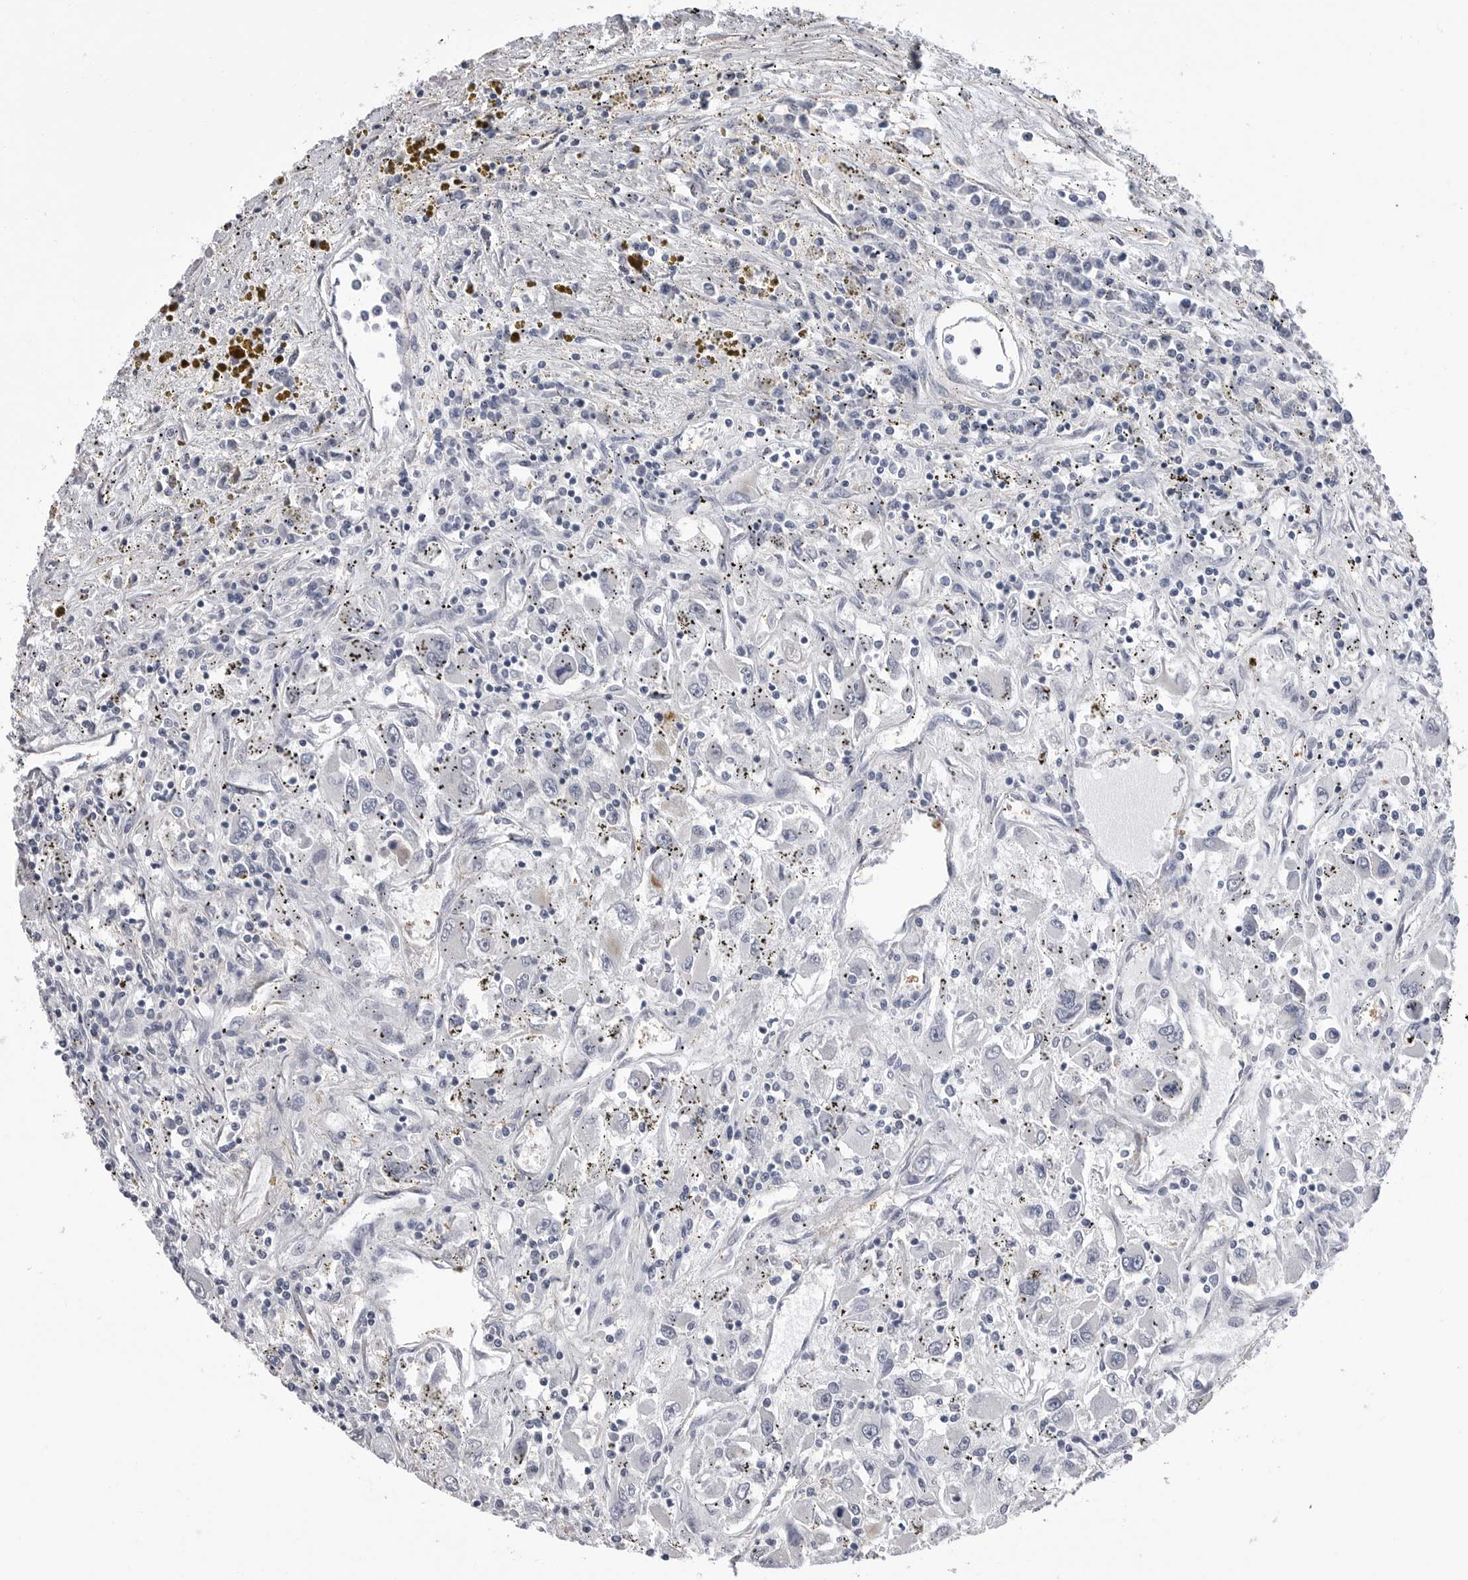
{"staining": {"intensity": "negative", "quantity": "none", "location": "none"}, "tissue": "renal cancer", "cell_type": "Tumor cells", "image_type": "cancer", "snomed": [{"axis": "morphology", "description": "Adenocarcinoma, NOS"}, {"axis": "topography", "description": "Kidney"}], "caption": "Tumor cells show no significant protein expression in renal cancer (adenocarcinoma).", "gene": "AKAP12", "patient": {"sex": "female", "age": 52}}